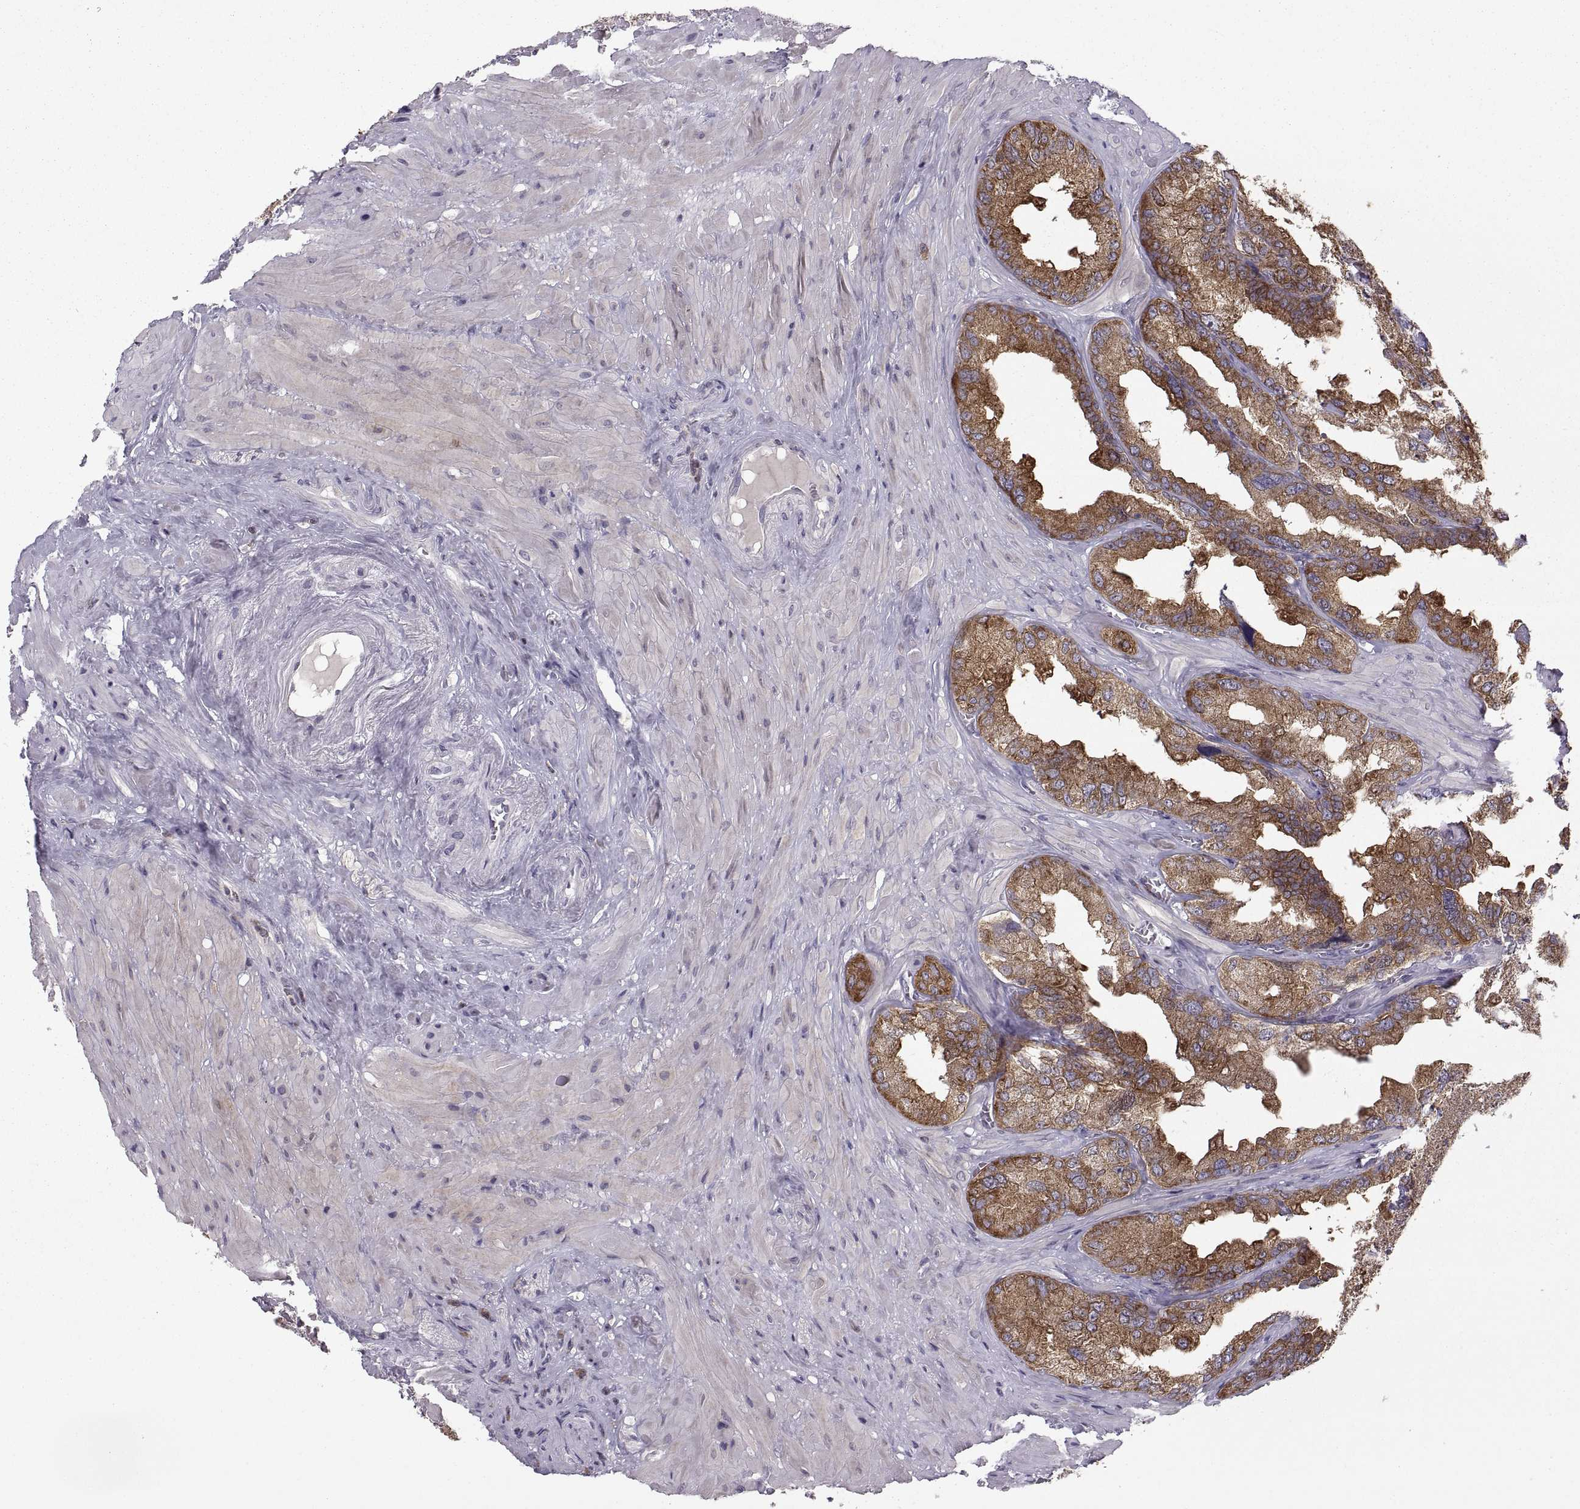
{"staining": {"intensity": "strong", "quantity": "25%-75%", "location": "cytoplasmic/membranous"}, "tissue": "seminal vesicle", "cell_type": "Glandular cells", "image_type": "normal", "snomed": [{"axis": "morphology", "description": "Normal tissue, NOS"}, {"axis": "topography", "description": "Seminal veicle"}], "caption": "A photomicrograph showing strong cytoplasmic/membranous positivity in approximately 25%-75% of glandular cells in normal seminal vesicle, as visualized by brown immunohistochemical staining.", "gene": "EZR", "patient": {"sex": "male", "age": 72}}